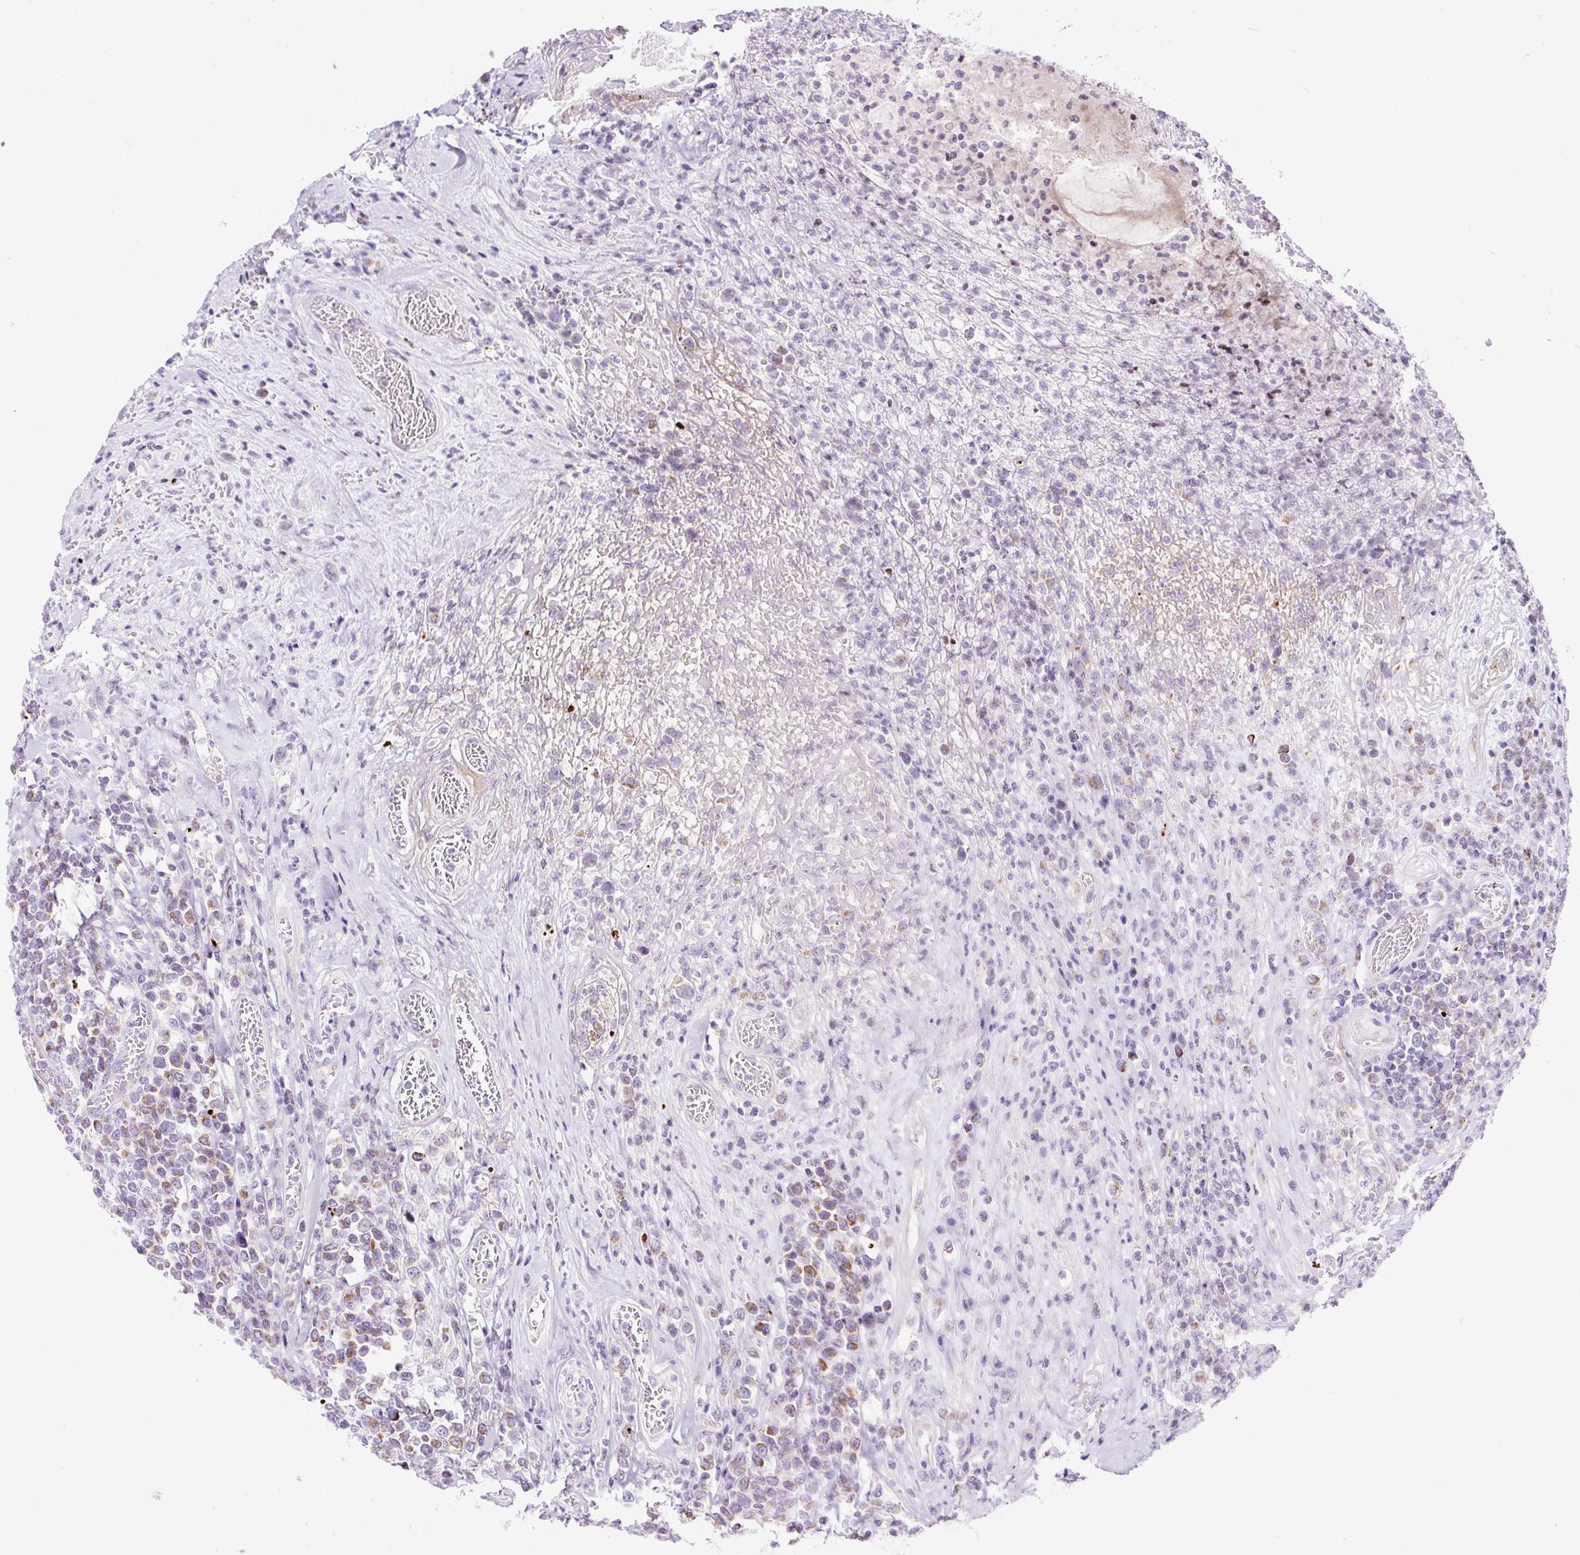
{"staining": {"intensity": "moderate", "quantity": ">75%", "location": "cytoplasmic/membranous"}, "tissue": "lymphoma", "cell_type": "Tumor cells", "image_type": "cancer", "snomed": [{"axis": "morphology", "description": "Malignant lymphoma, non-Hodgkin's type, High grade"}, {"axis": "topography", "description": "Soft tissue"}], "caption": "Lymphoma stained for a protein reveals moderate cytoplasmic/membranous positivity in tumor cells. (DAB (3,3'-diaminobenzidine) = brown stain, brightfield microscopy at high magnification).", "gene": "FMC1", "patient": {"sex": "female", "age": 56}}